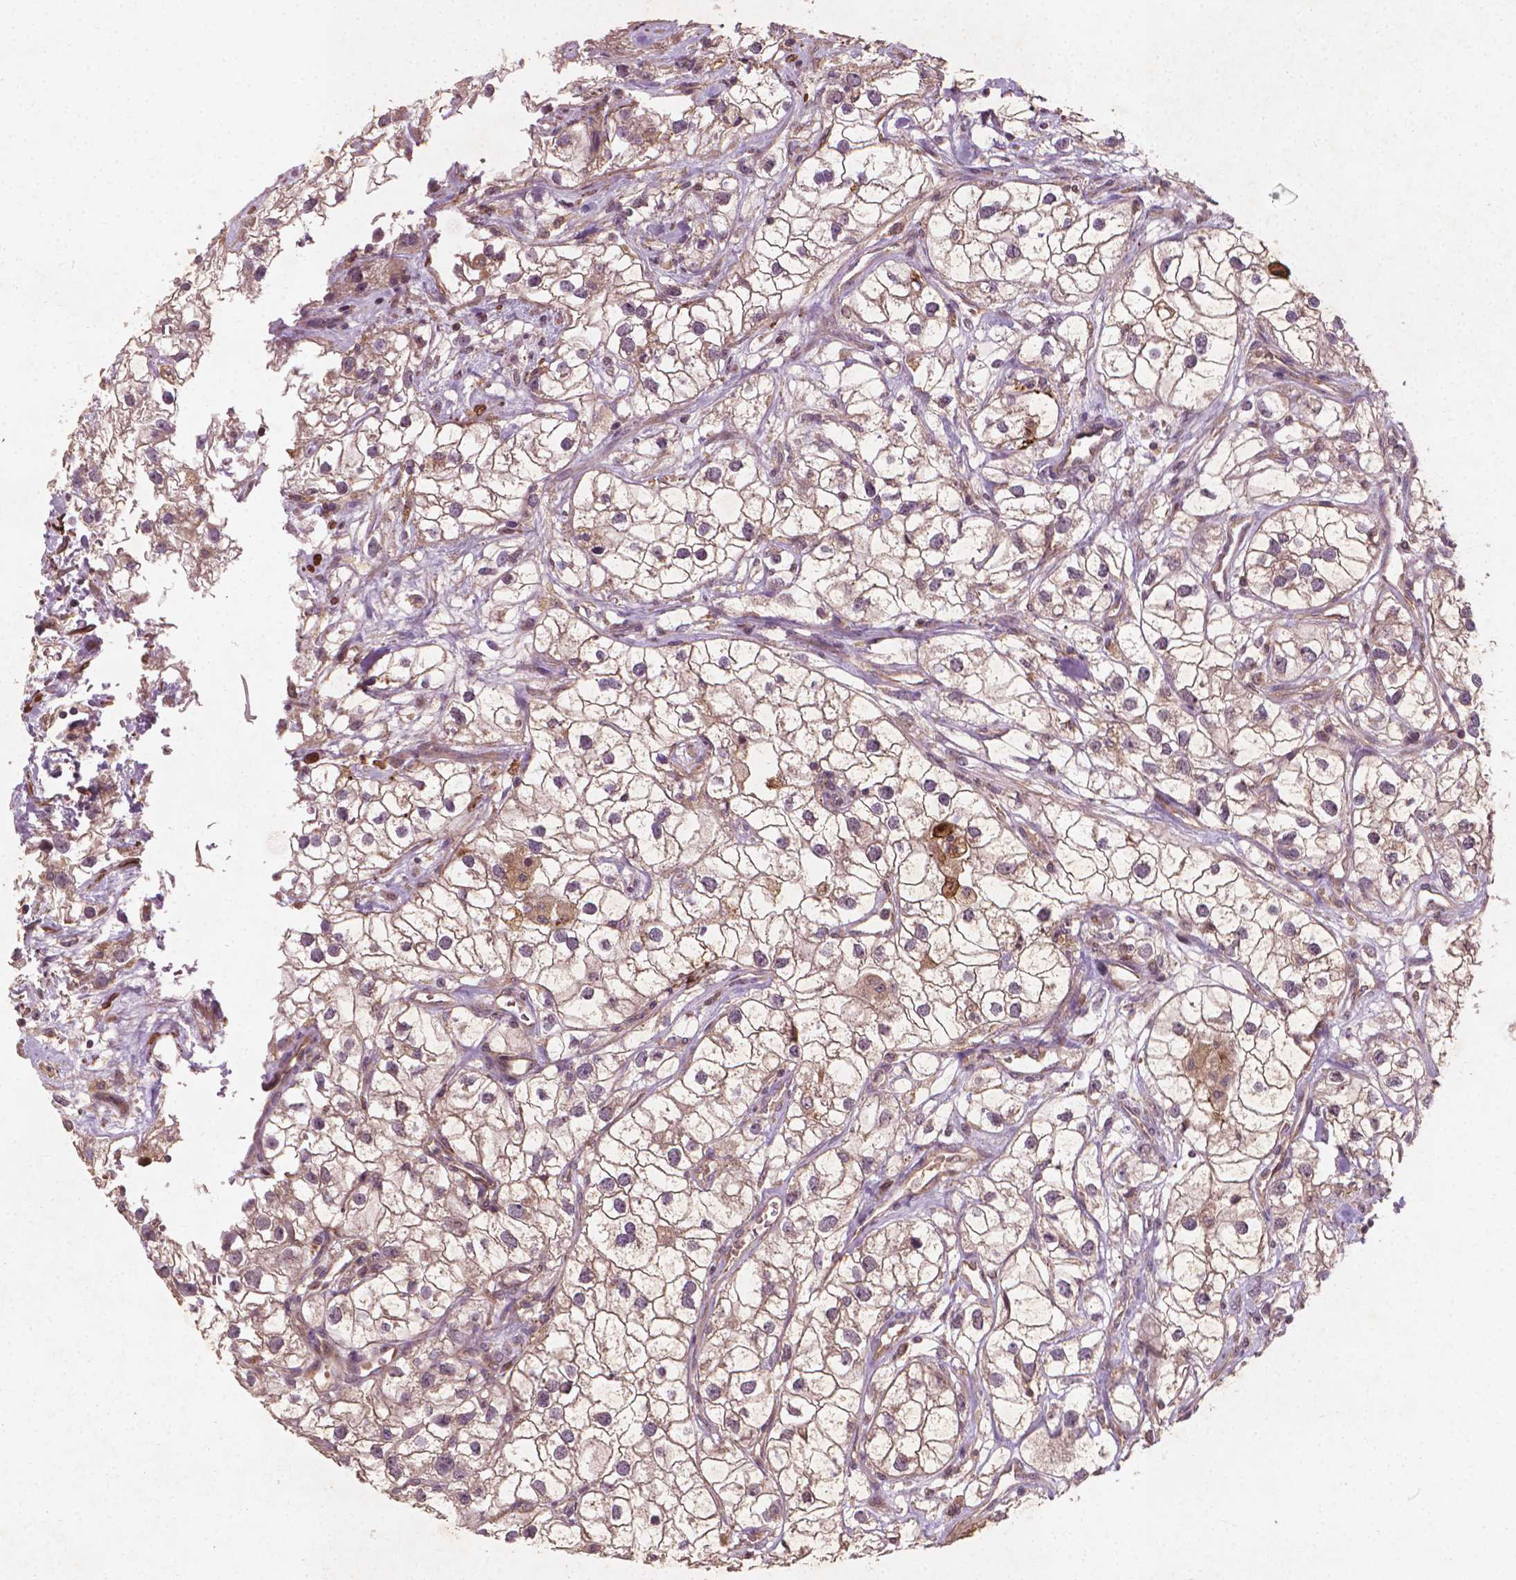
{"staining": {"intensity": "weak", "quantity": ">75%", "location": "cytoplasmic/membranous"}, "tissue": "renal cancer", "cell_type": "Tumor cells", "image_type": "cancer", "snomed": [{"axis": "morphology", "description": "Adenocarcinoma, NOS"}, {"axis": "topography", "description": "Kidney"}], "caption": "Immunohistochemistry (IHC) of human renal cancer displays low levels of weak cytoplasmic/membranous expression in about >75% of tumor cells.", "gene": "CYFIP2", "patient": {"sex": "male", "age": 59}}